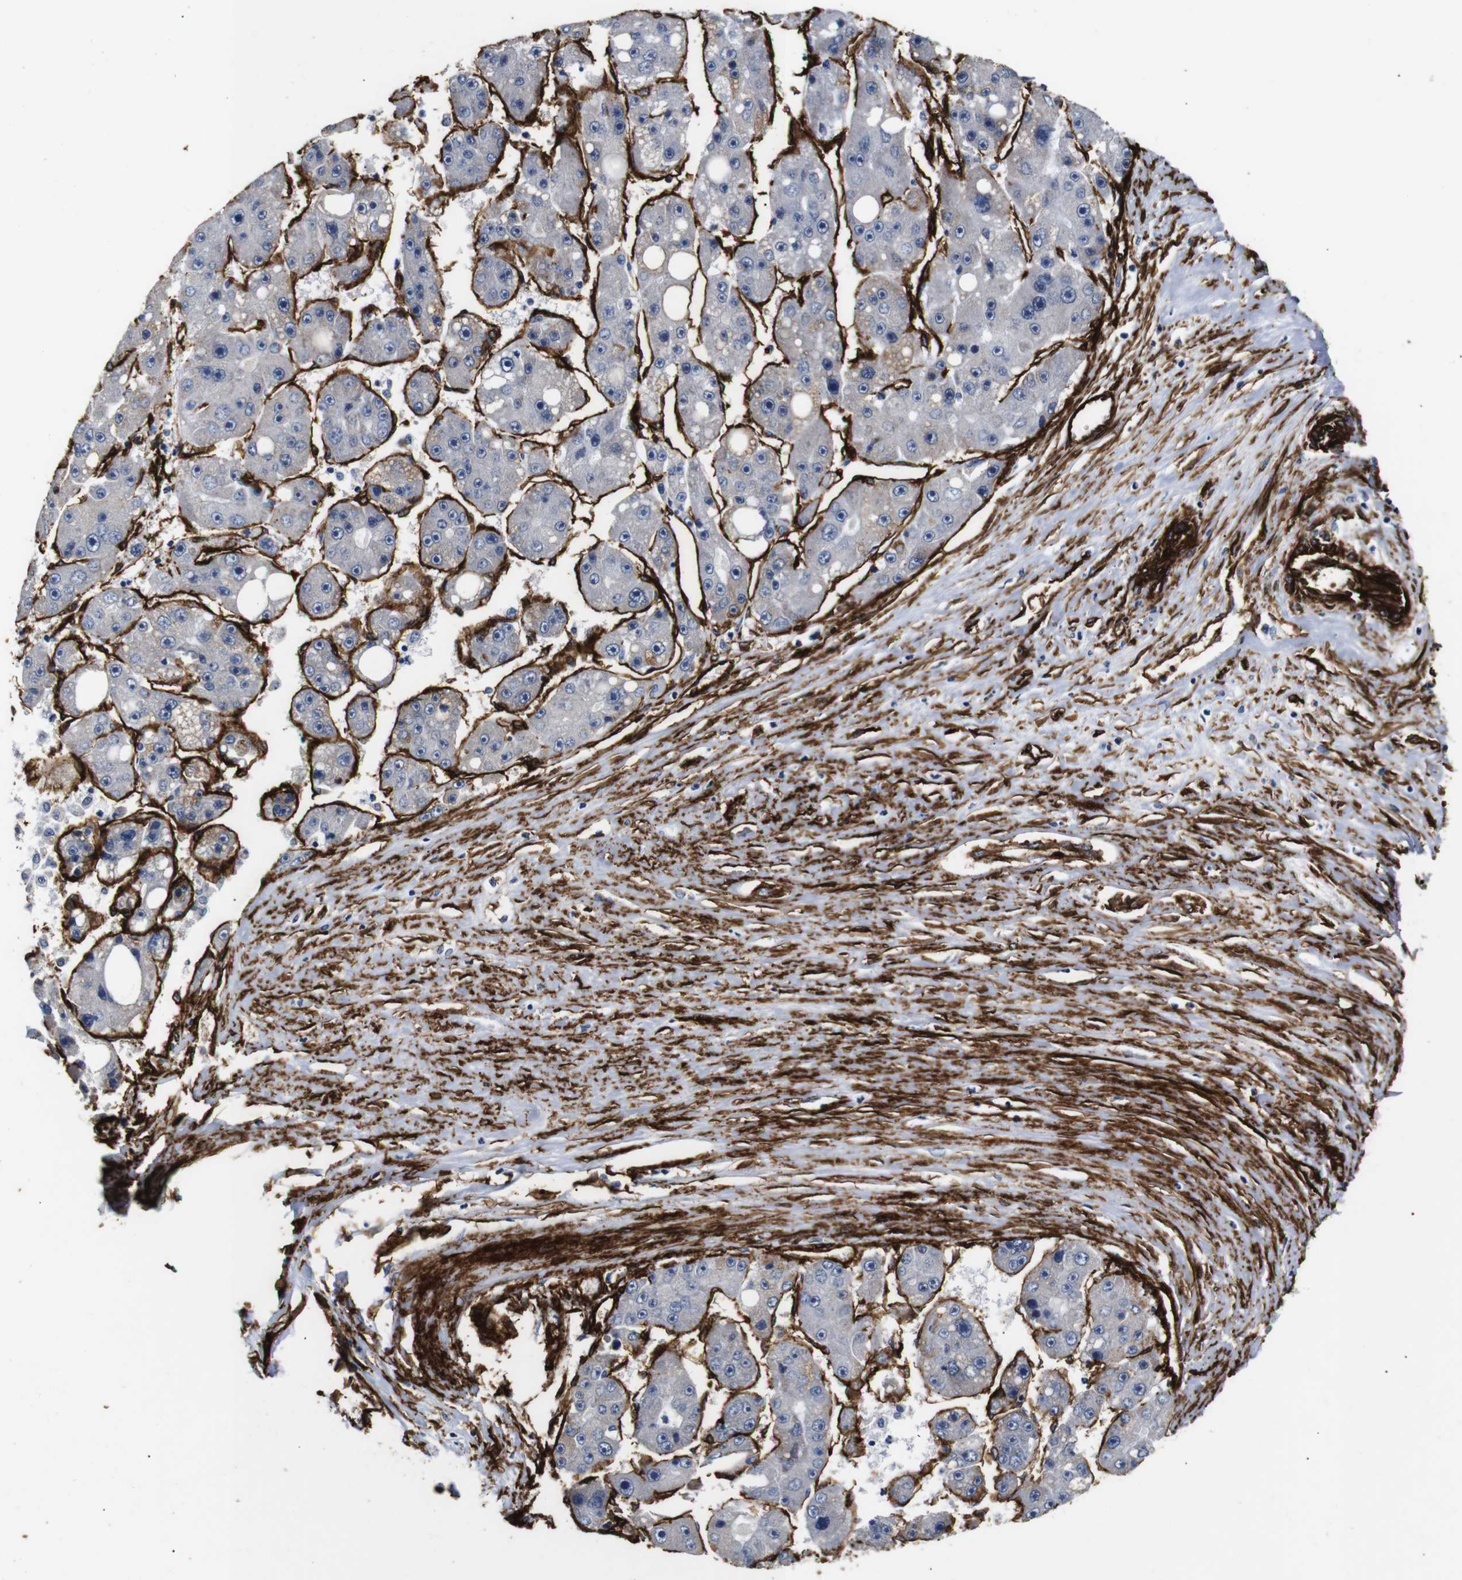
{"staining": {"intensity": "negative", "quantity": "none", "location": "none"}, "tissue": "liver cancer", "cell_type": "Tumor cells", "image_type": "cancer", "snomed": [{"axis": "morphology", "description": "Carcinoma, Hepatocellular, NOS"}, {"axis": "topography", "description": "Liver"}], "caption": "This micrograph is of liver cancer stained with immunohistochemistry to label a protein in brown with the nuclei are counter-stained blue. There is no positivity in tumor cells.", "gene": "CAV2", "patient": {"sex": "female", "age": 61}}